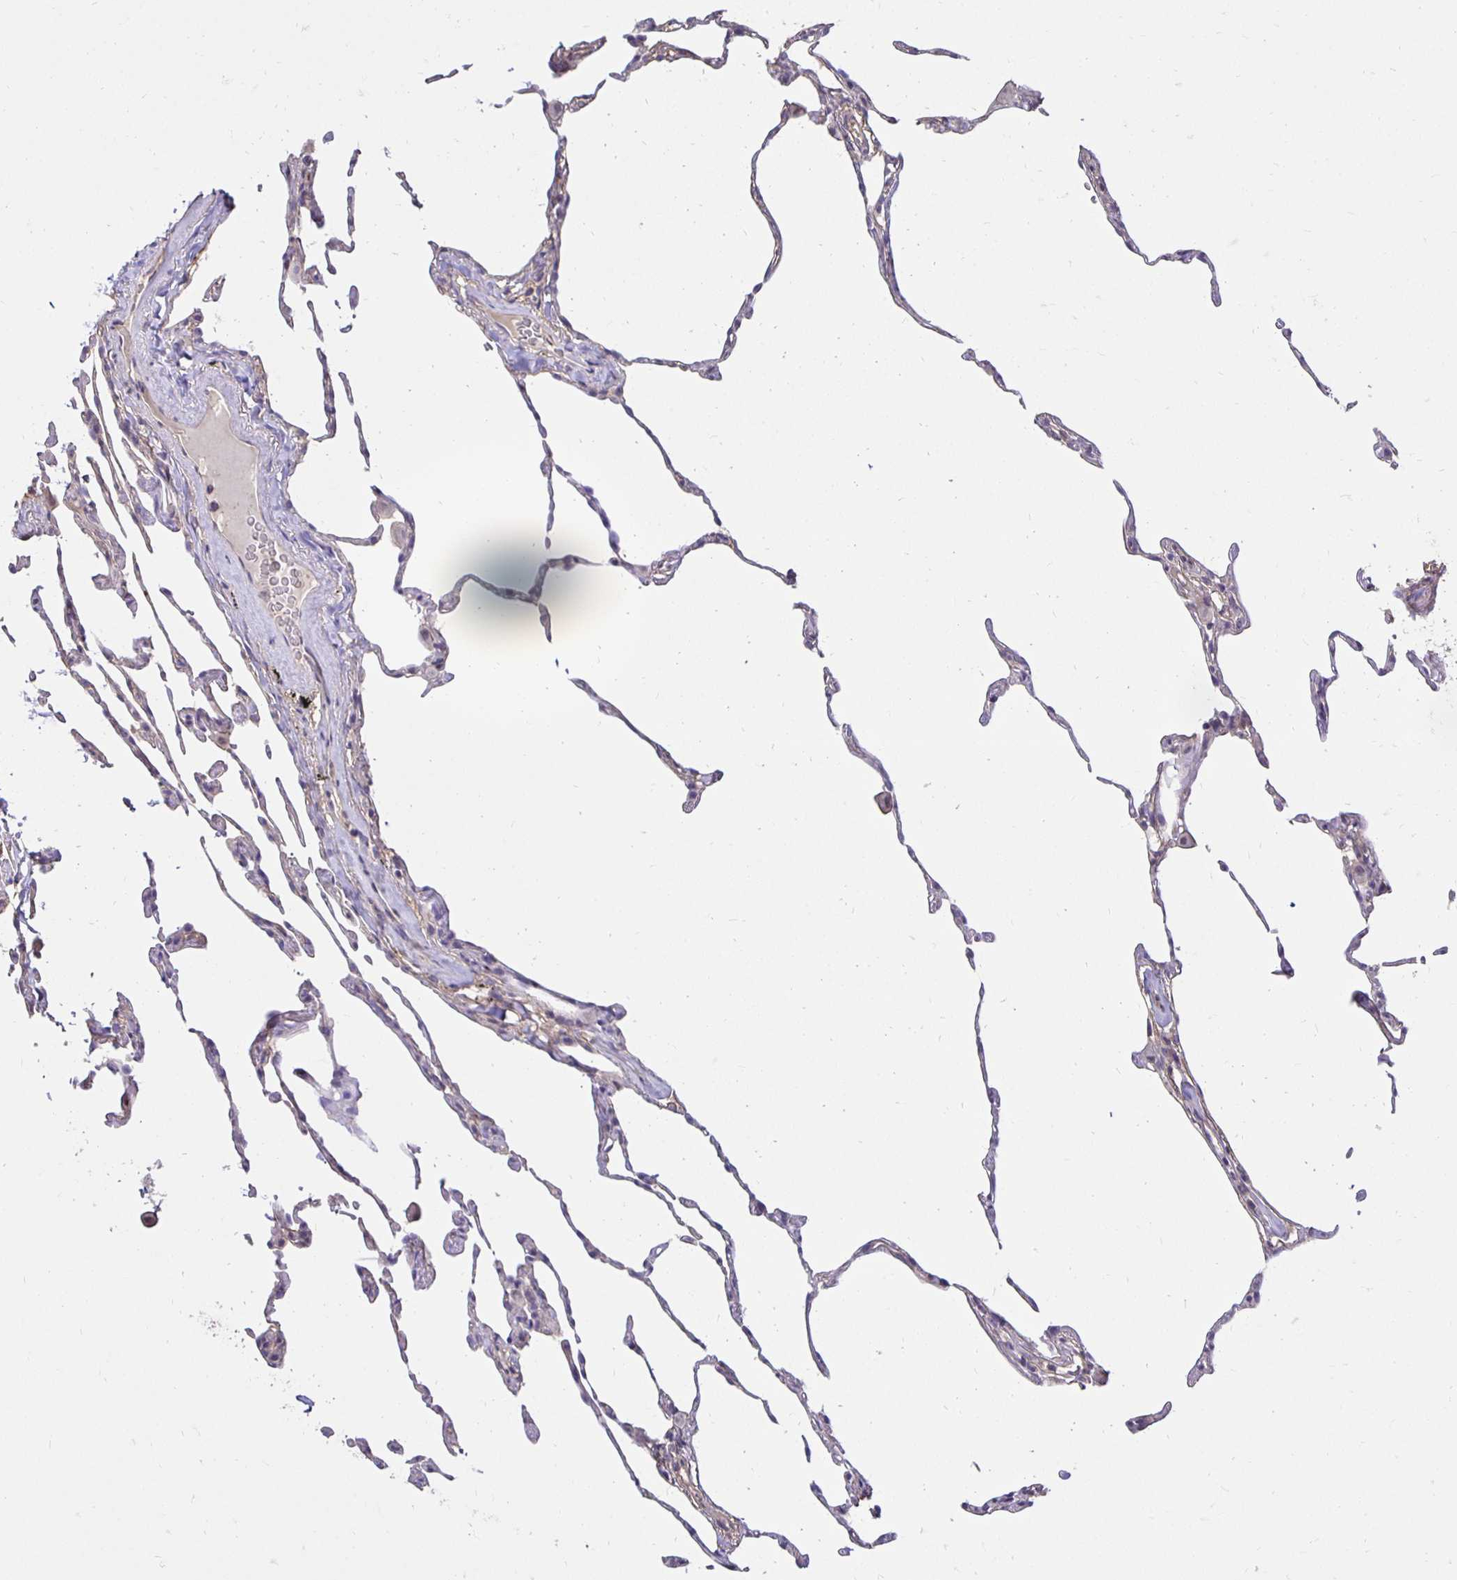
{"staining": {"intensity": "negative", "quantity": "none", "location": "none"}, "tissue": "lung", "cell_type": "Alveolar cells", "image_type": "normal", "snomed": [{"axis": "morphology", "description": "Normal tissue, NOS"}, {"axis": "topography", "description": "Lung"}], "caption": "A histopathology image of lung stained for a protein demonstrates no brown staining in alveolar cells.", "gene": "PNPLA3", "patient": {"sex": "female", "age": 57}}